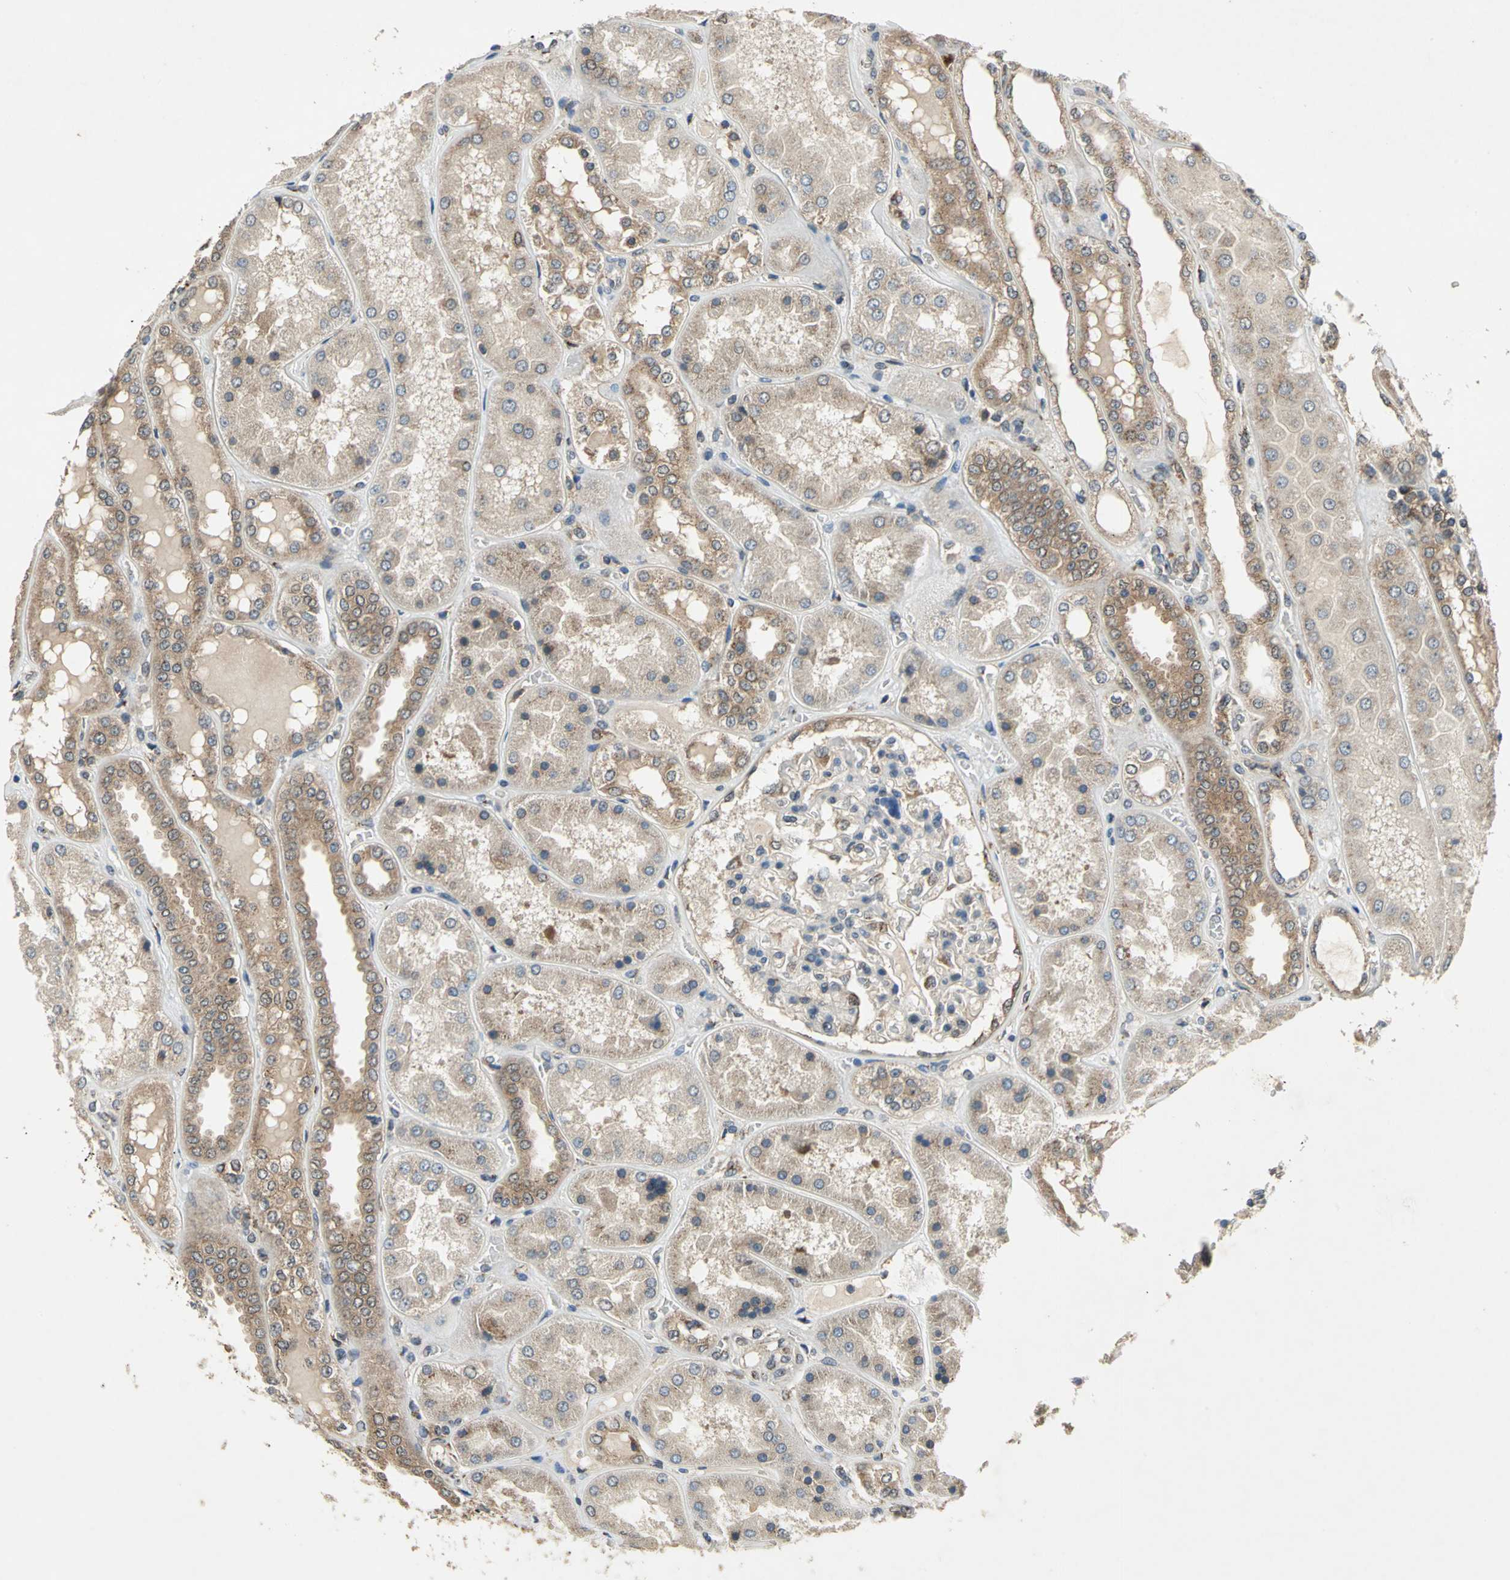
{"staining": {"intensity": "moderate", "quantity": "25%-75%", "location": "cytoplasmic/membranous"}, "tissue": "kidney", "cell_type": "Cells in glomeruli", "image_type": "normal", "snomed": [{"axis": "morphology", "description": "Normal tissue, NOS"}, {"axis": "topography", "description": "Kidney"}], "caption": "High-magnification brightfield microscopy of normal kidney stained with DAB (brown) and counterstained with hematoxylin (blue). cells in glomeruli exhibit moderate cytoplasmic/membranous staining is appreciated in approximately25%-75% of cells.", "gene": "NFKBIE", "patient": {"sex": "female", "age": 56}}